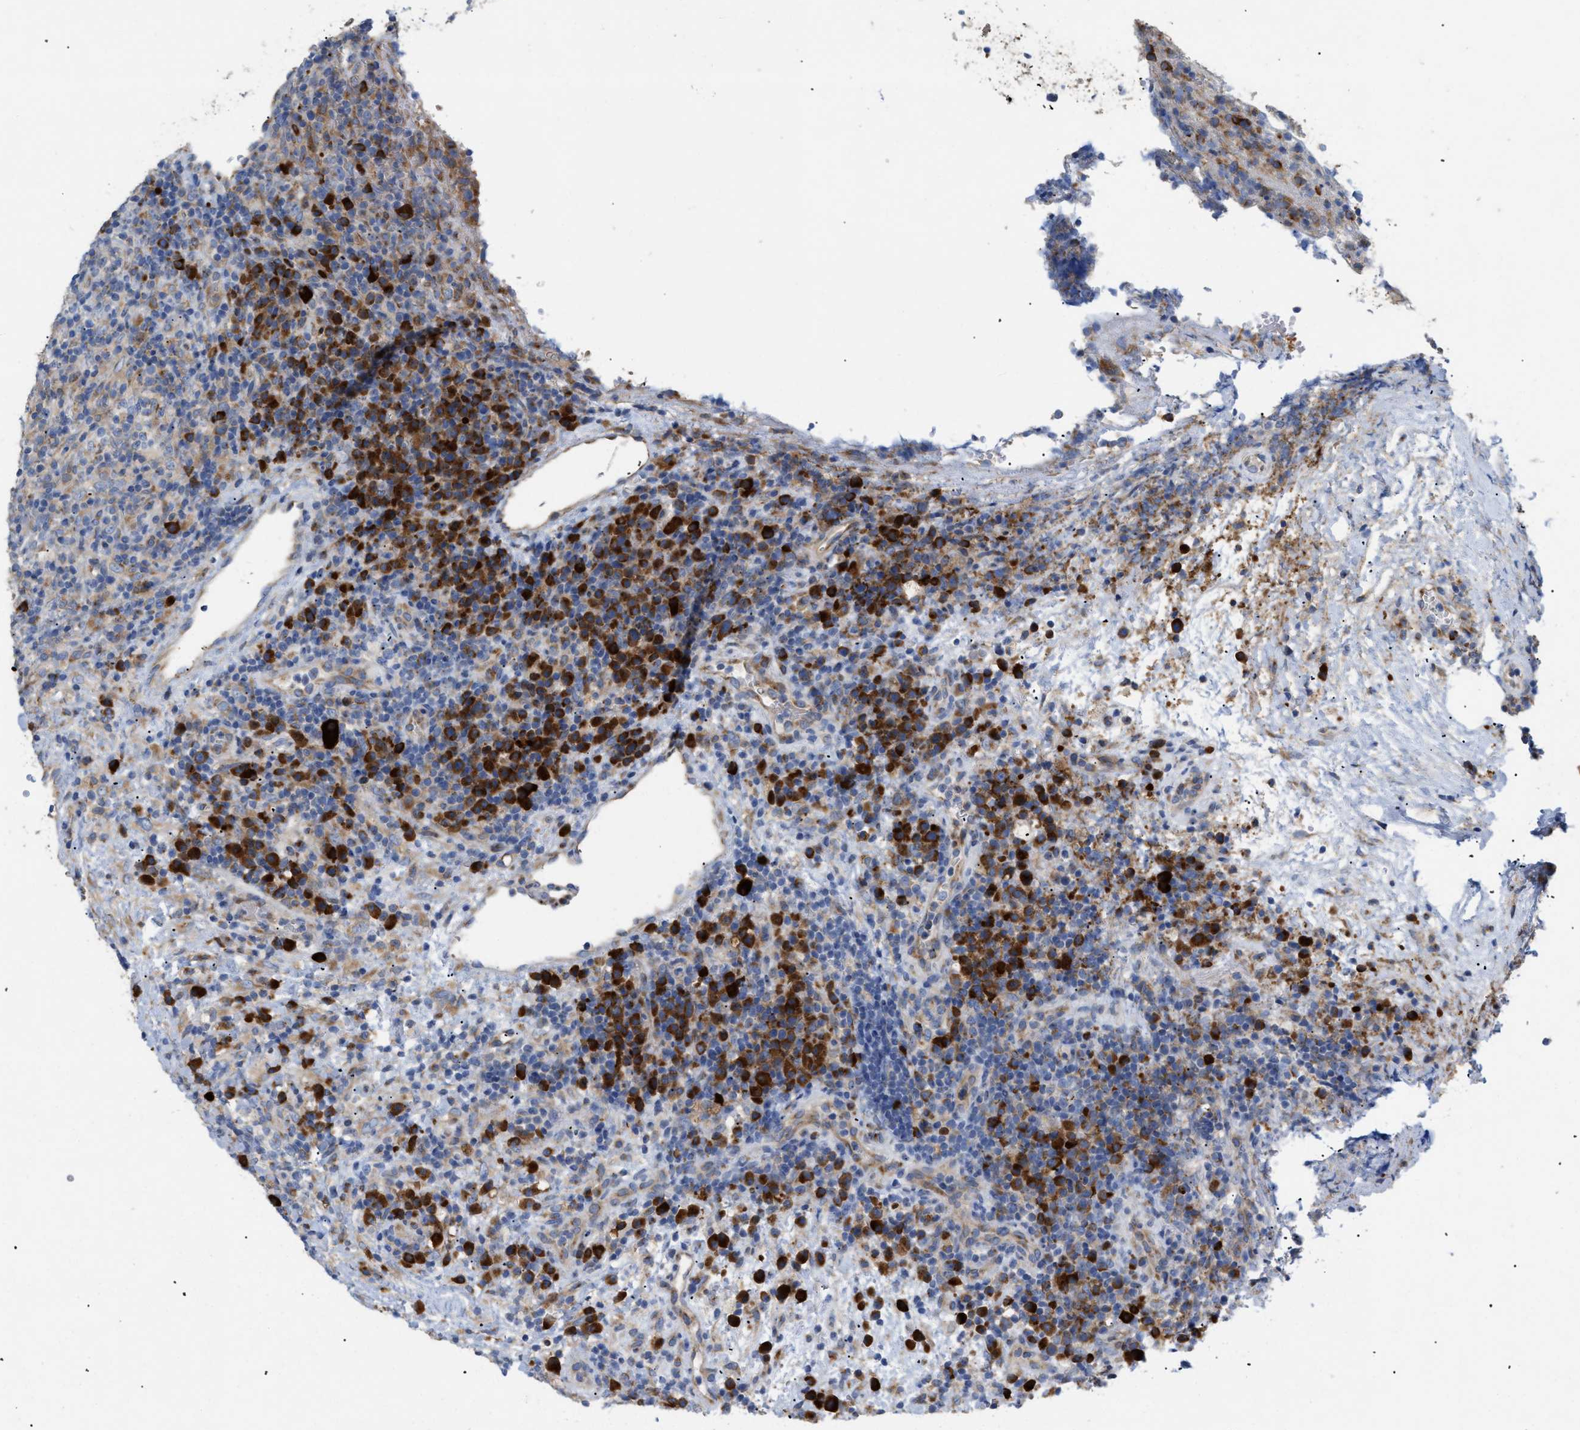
{"staining": {"intensity": "strong", "quantity": "25%-75%", "location": "cytoplasmic/membranous"}, "tissue": "lymphoma", "cell_type": "Tumor cells", "image_type": "cancer", "snomed": [{"axis": "morphology", "description": "Malignant lymphoma, non-Hodgkin's type, High grade"}, {"axis": "topography", "description": "Lymph node"}], "caption": "High-grade malignant lymphoma, non-Hodgkin's type was stained to show a protein in brown. There is high levels of strong cytoplasmic/membranous positivity in about 25%-75% of tumor cells.", "gene": "SLC50A1", "patient": {"sex": "female", "age": 76}}